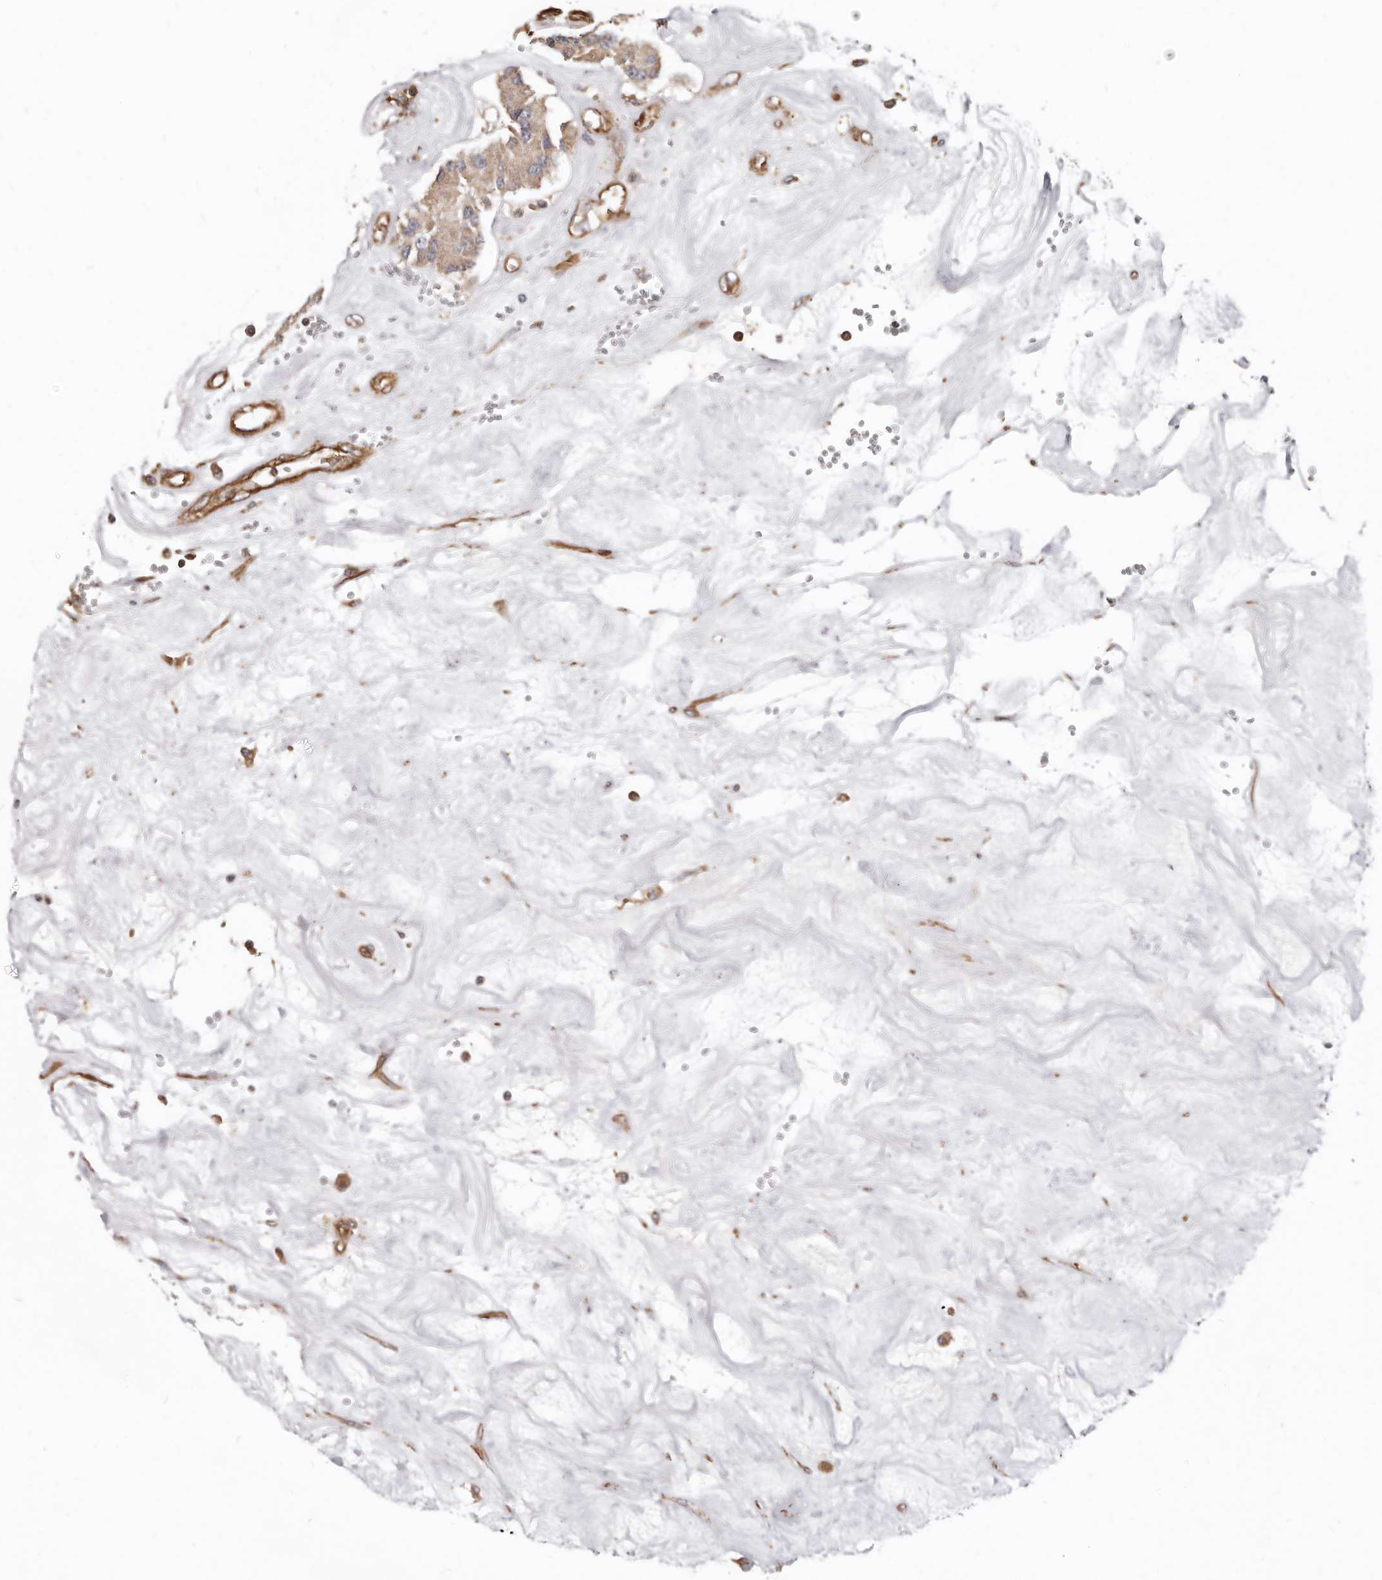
{"staining": {"intensity": "weak", "quantity": ">75%", "location": "cytoplasmic/membranous"}, "tissue": "carcinoid", "cell_type": "Tumor cells", "image_type": "cancer", "snomed": [{"axis": "morphology", "description": "Carcinoid, malignant, NOS"}, {"axis": "topography", "description": "Pancreas"}], "caption": "Carcinoid stained with DAB IHC reveals low levels of weak cytoplasmic/membranous expression in about >75% of tumor cells.", "gene": "TMC7", "patient": {"sex": "male", "age": 41}}